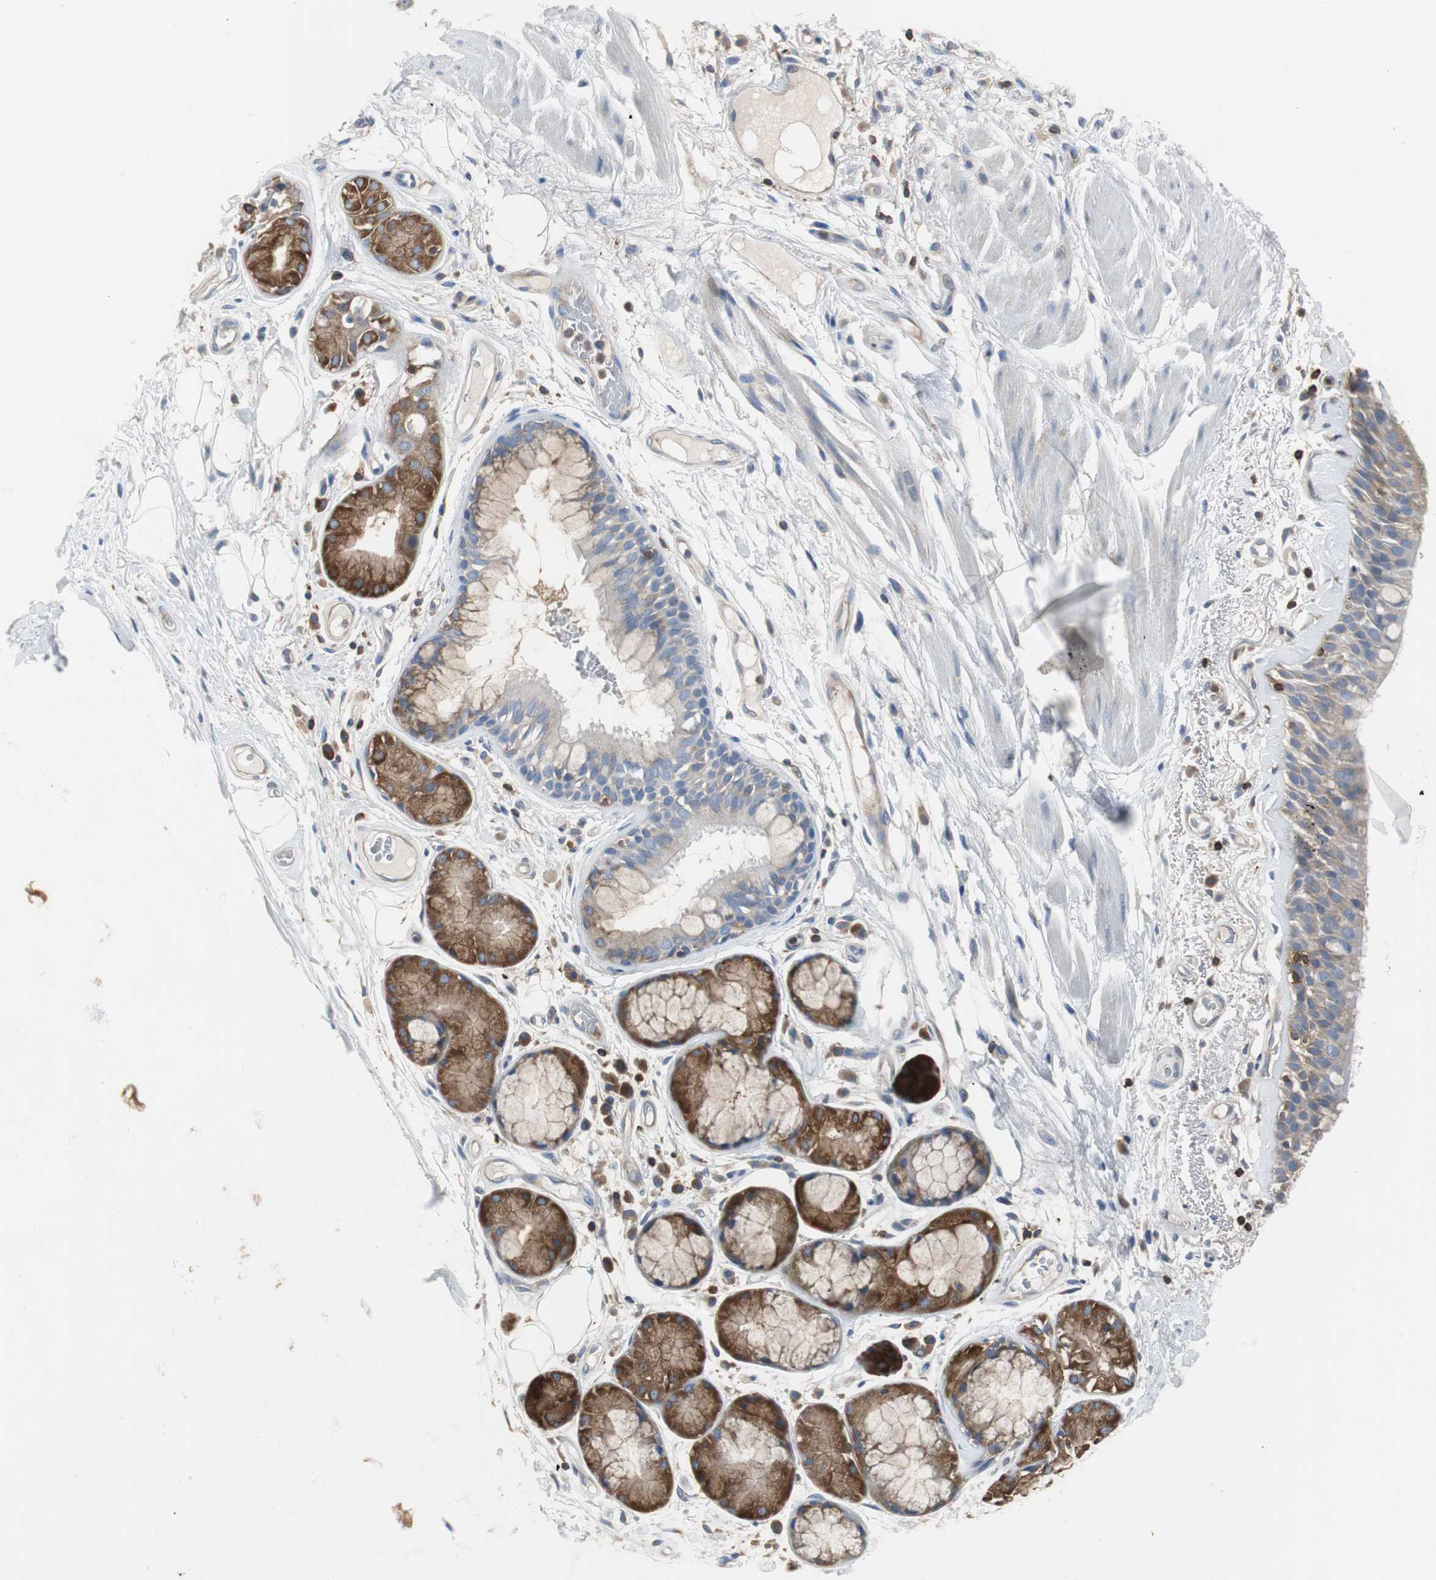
{"staining": {"intensity": "negative", "quantity": "none", "location": "none"}, "tissue": "bronchus", "cell_type": "Respiratory epithelial cells", "image_type": "normal", "snomed": [{"axis": "morphology", "description": "Normal tissue, NOS"}, {"axis": "topography", "description": "Bronchus"}], "caption": "Micrograph shows no significant protein positivity in respiratory epithelial cells of normal bronchus.", "gene": "TSC22D4", "patient": {"sex": "male", "age": 66}}